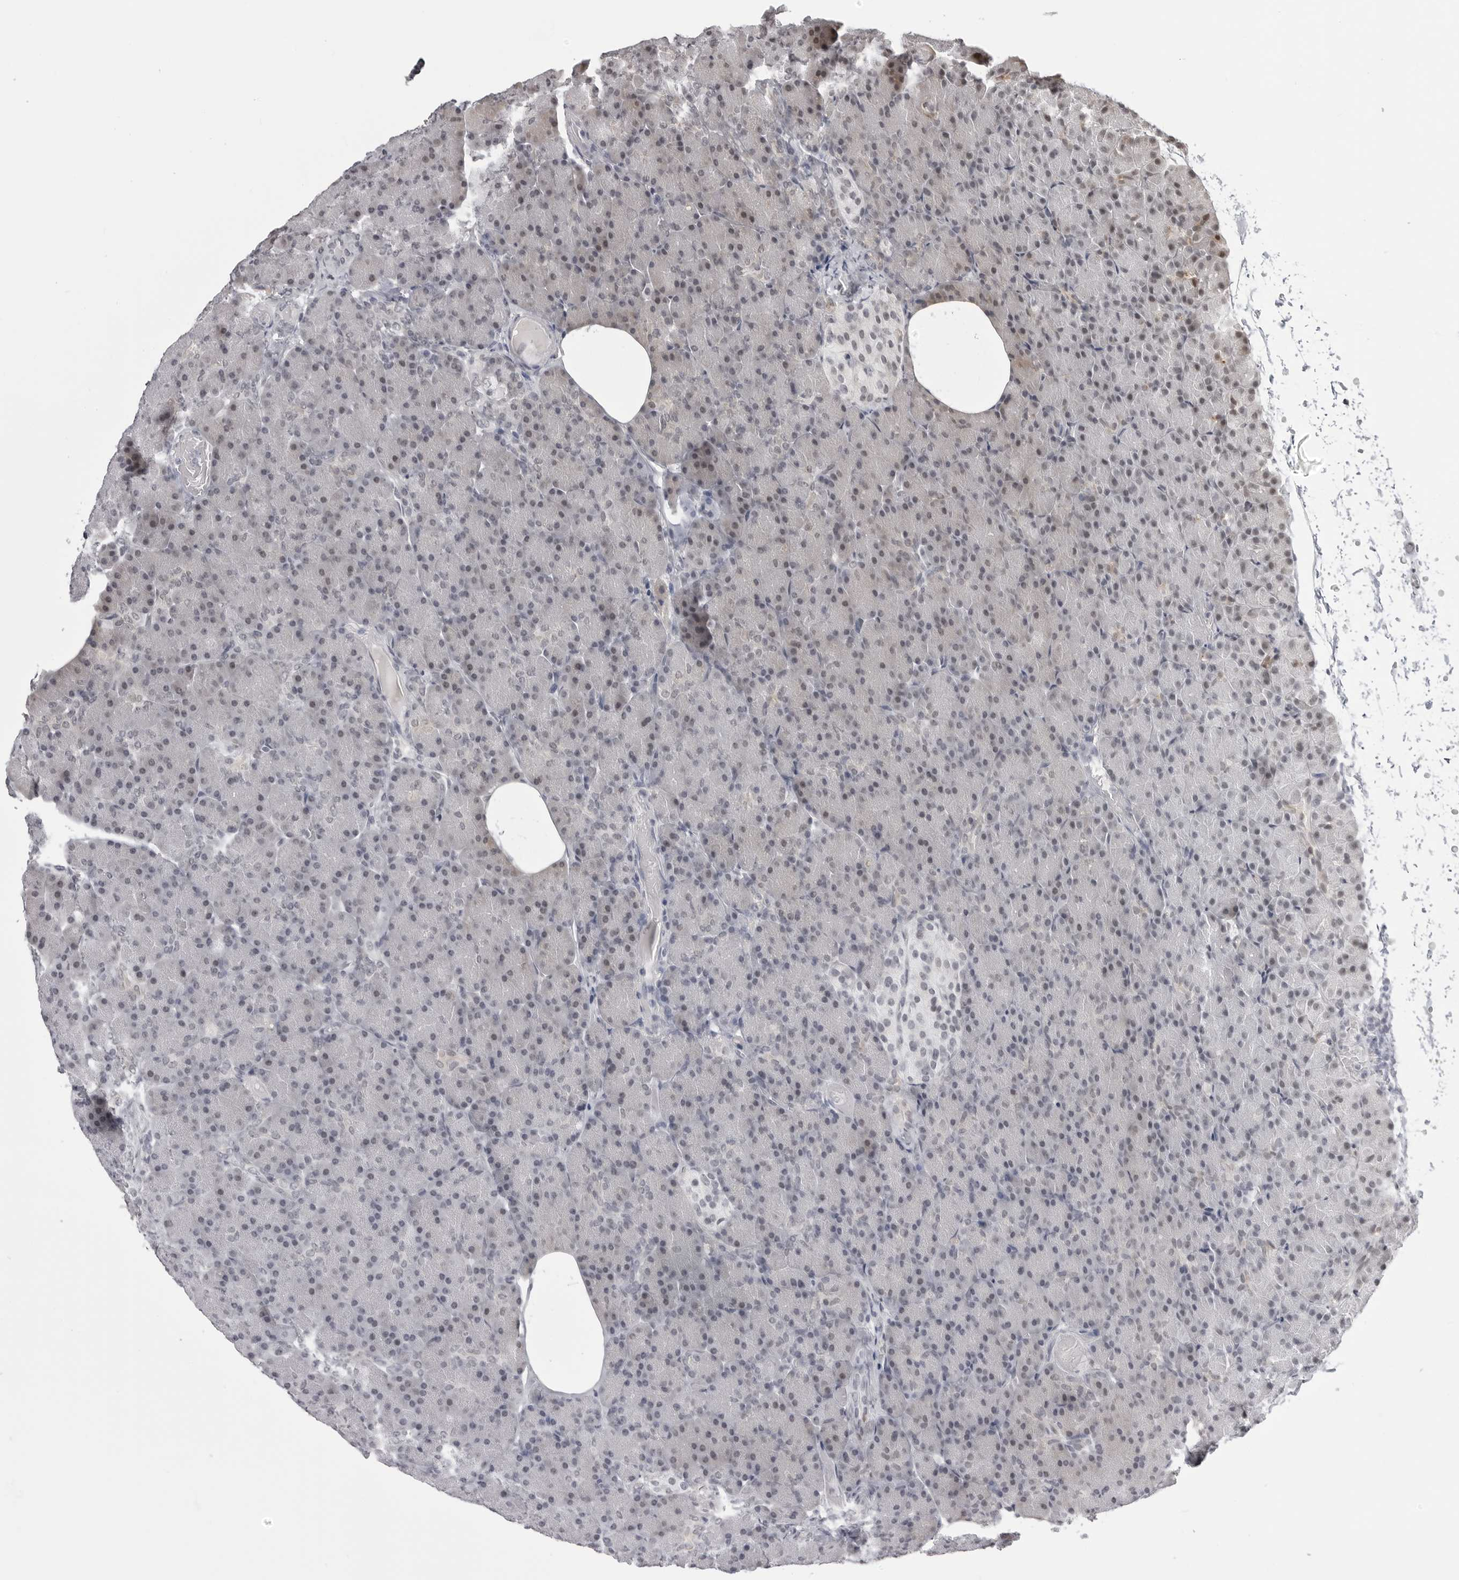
{"staining": {"intensity": "negative", "quantity": "none", "location": "none"}, "tissue": "pancreas", "cell_type": "Exocrine glandular cells", "image_type": "normal", "snomed": [{"axis": "morphology", "description": "Normal tissue, NOS"}, {"axis": "topography", "description": "Pancreas"}], "caption": "Immunohistochemistry (IHC) of unremarkable pancreas shows no expression in exocrine glandular cells.", "gene": "PHF3", "patient": {"sex": "female", "age": 43}}